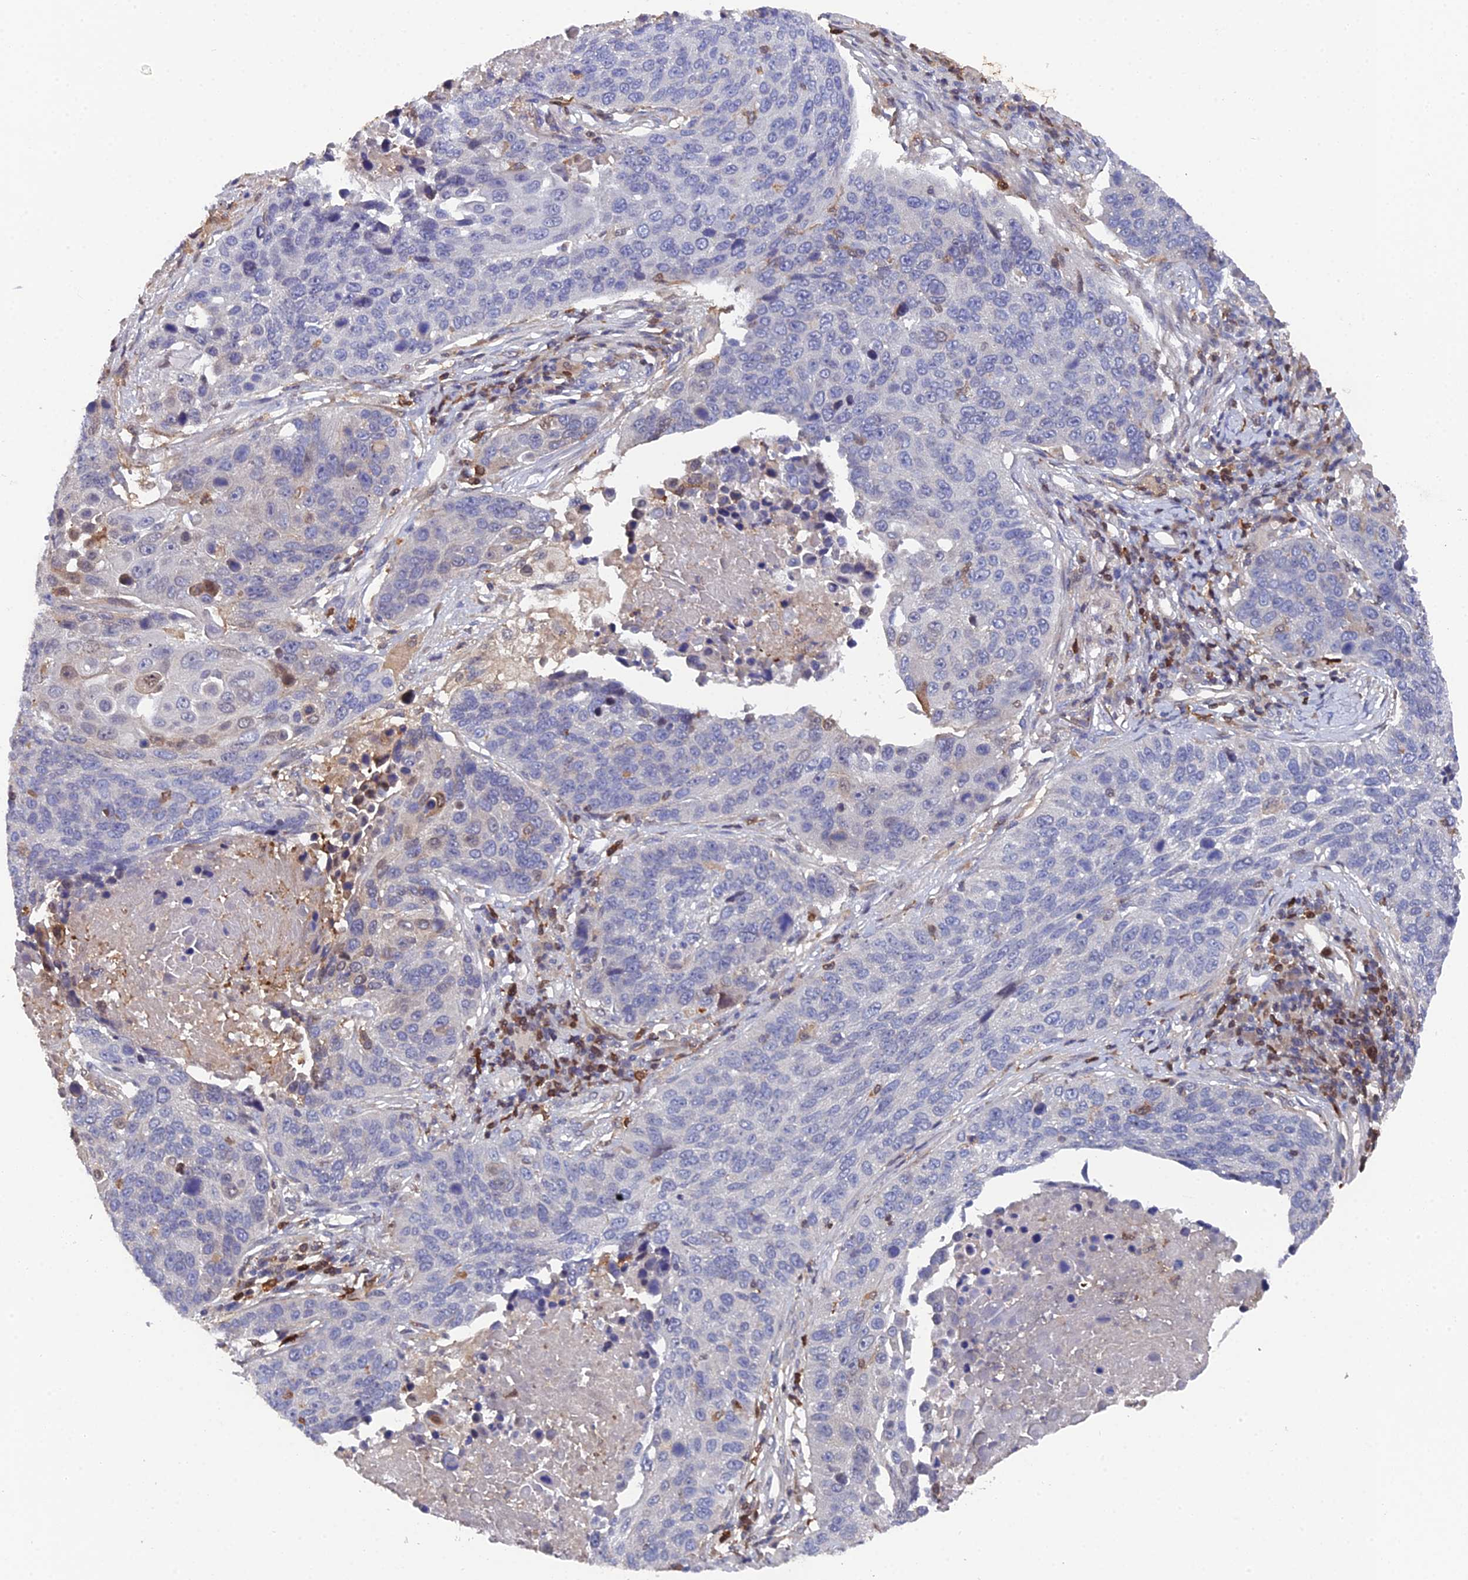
{"staining": {"intensity": "negative", "quantity": "none", "location": "none"}, "tissue": "lung cancer", "cell_type": "Tumor cells", "image_type": "cancer", "snomed": [{"axis": "morphology", "description": "Normal tissue, NOS"}, {"axis": "morphology", "description": "Squamous cell carcinoma, NOS"}, {"axis": "topography", "description": "Lymph node"}, {"axis": "topography", "description": "Lung"}], "caption": "This is an immunohistochemistry image of human lung cancer (squamous cell carcinoma). There is no staining in tumor cells.", "gene": "GALK2", "patient": {"sex": "male", "age": 66}}